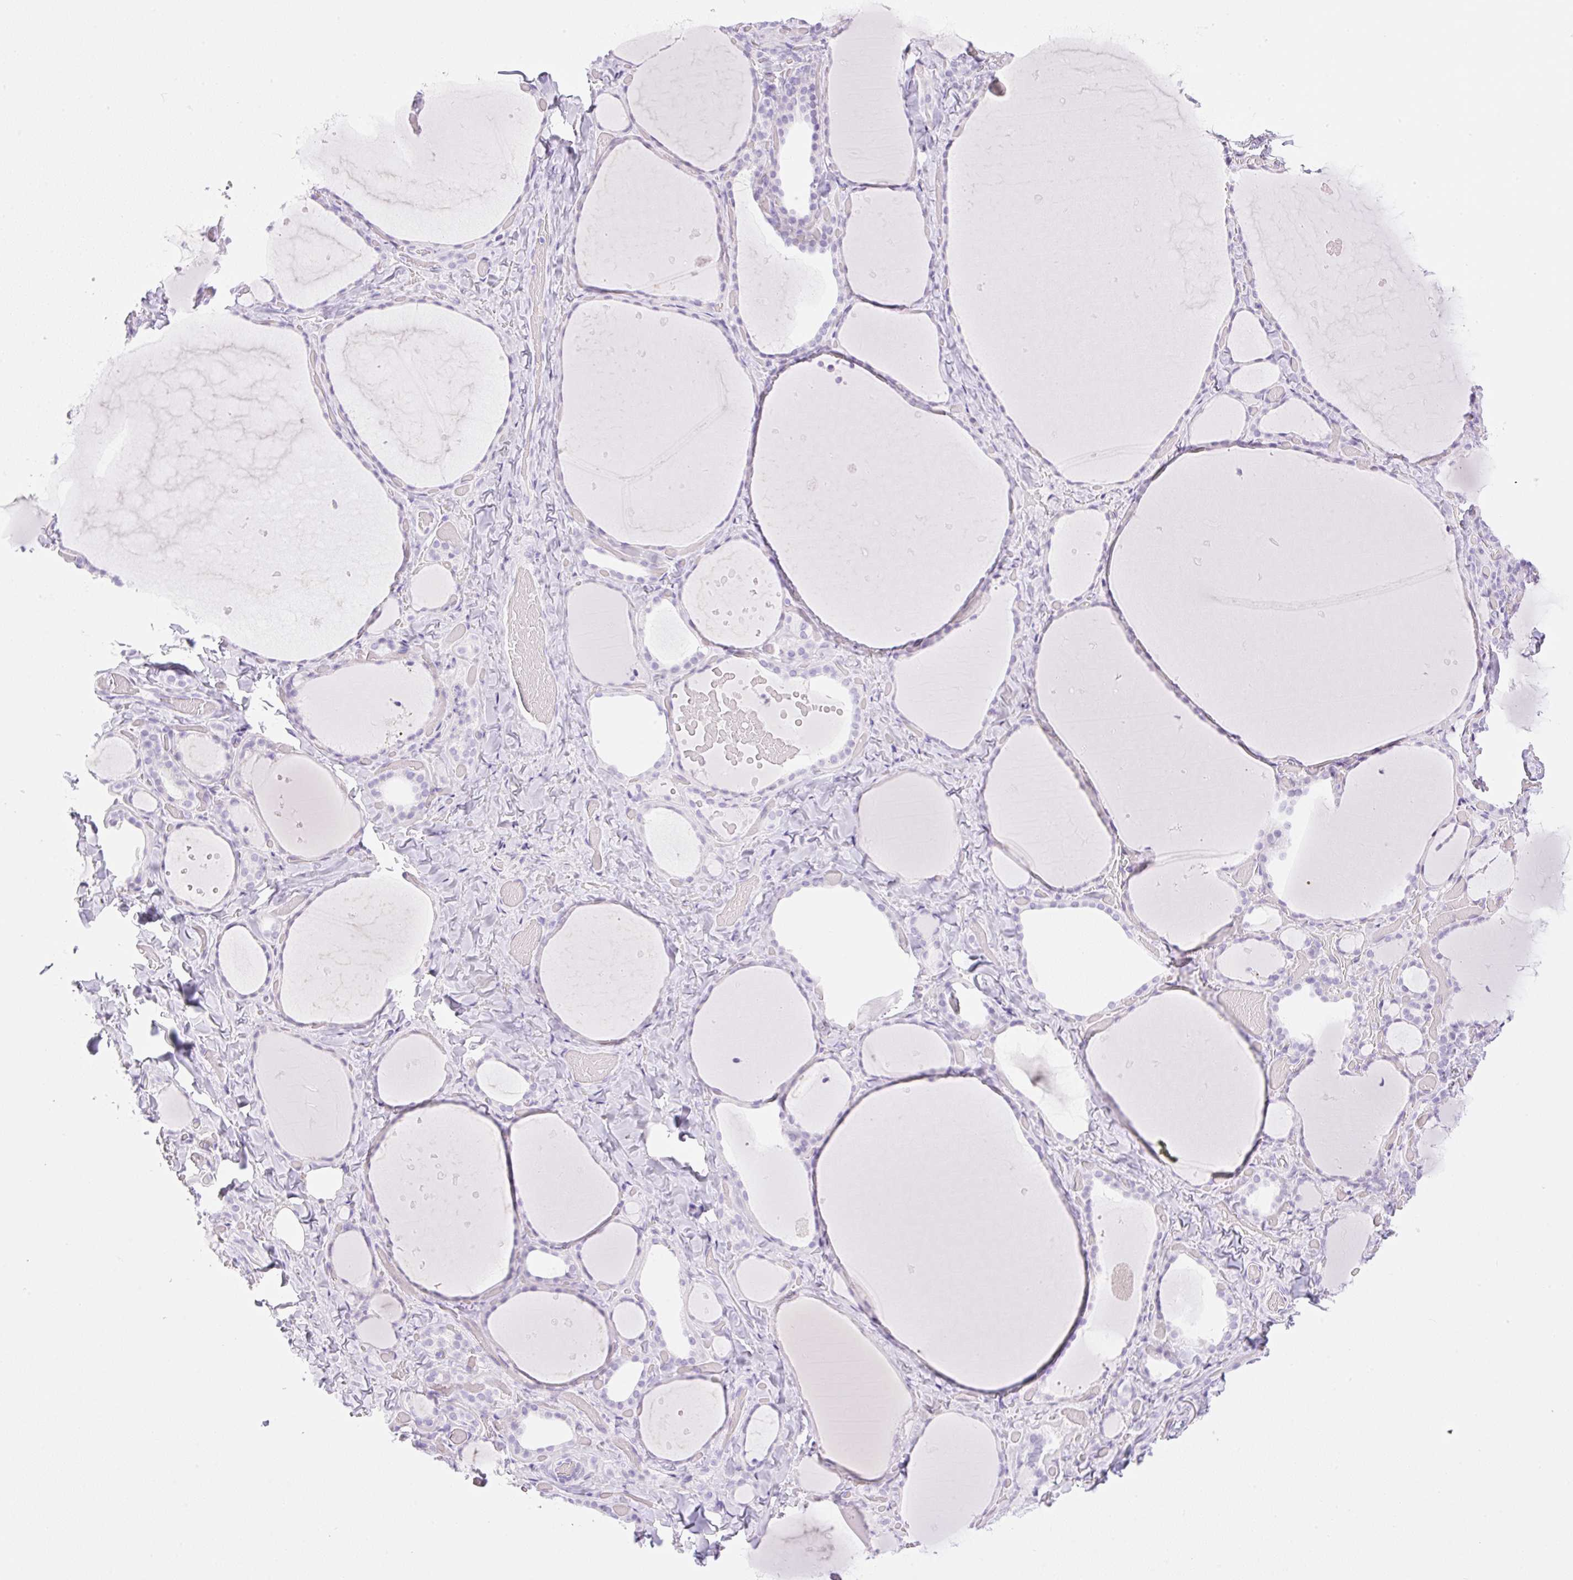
{"staining": {"intensity": "negative", "quantity": "none", "location": "none"}, "tissue": "thyroid gland", "cell_type": "Glandular cells", "image_type": "normal", "snomed": [{"axis": "morphology", "description": "Normal tissue, NOS"}, {"axis": "topography", "description": "Thyroid gland"}], "caption": "DAB (3,3'-diaminobenzidine) immunohistochemical staining of benign thyroid gland reveals no significant expression in glandular cells. The staining was performed using DAB (3,3'-diaminobenzidine) to visualize the protein expression in brown, while the nuclei were stained in blue with hematoxylin (Magnification: 20x).", "gene": "SPRR4", "patient": {"sex": "female", "age": 36}}